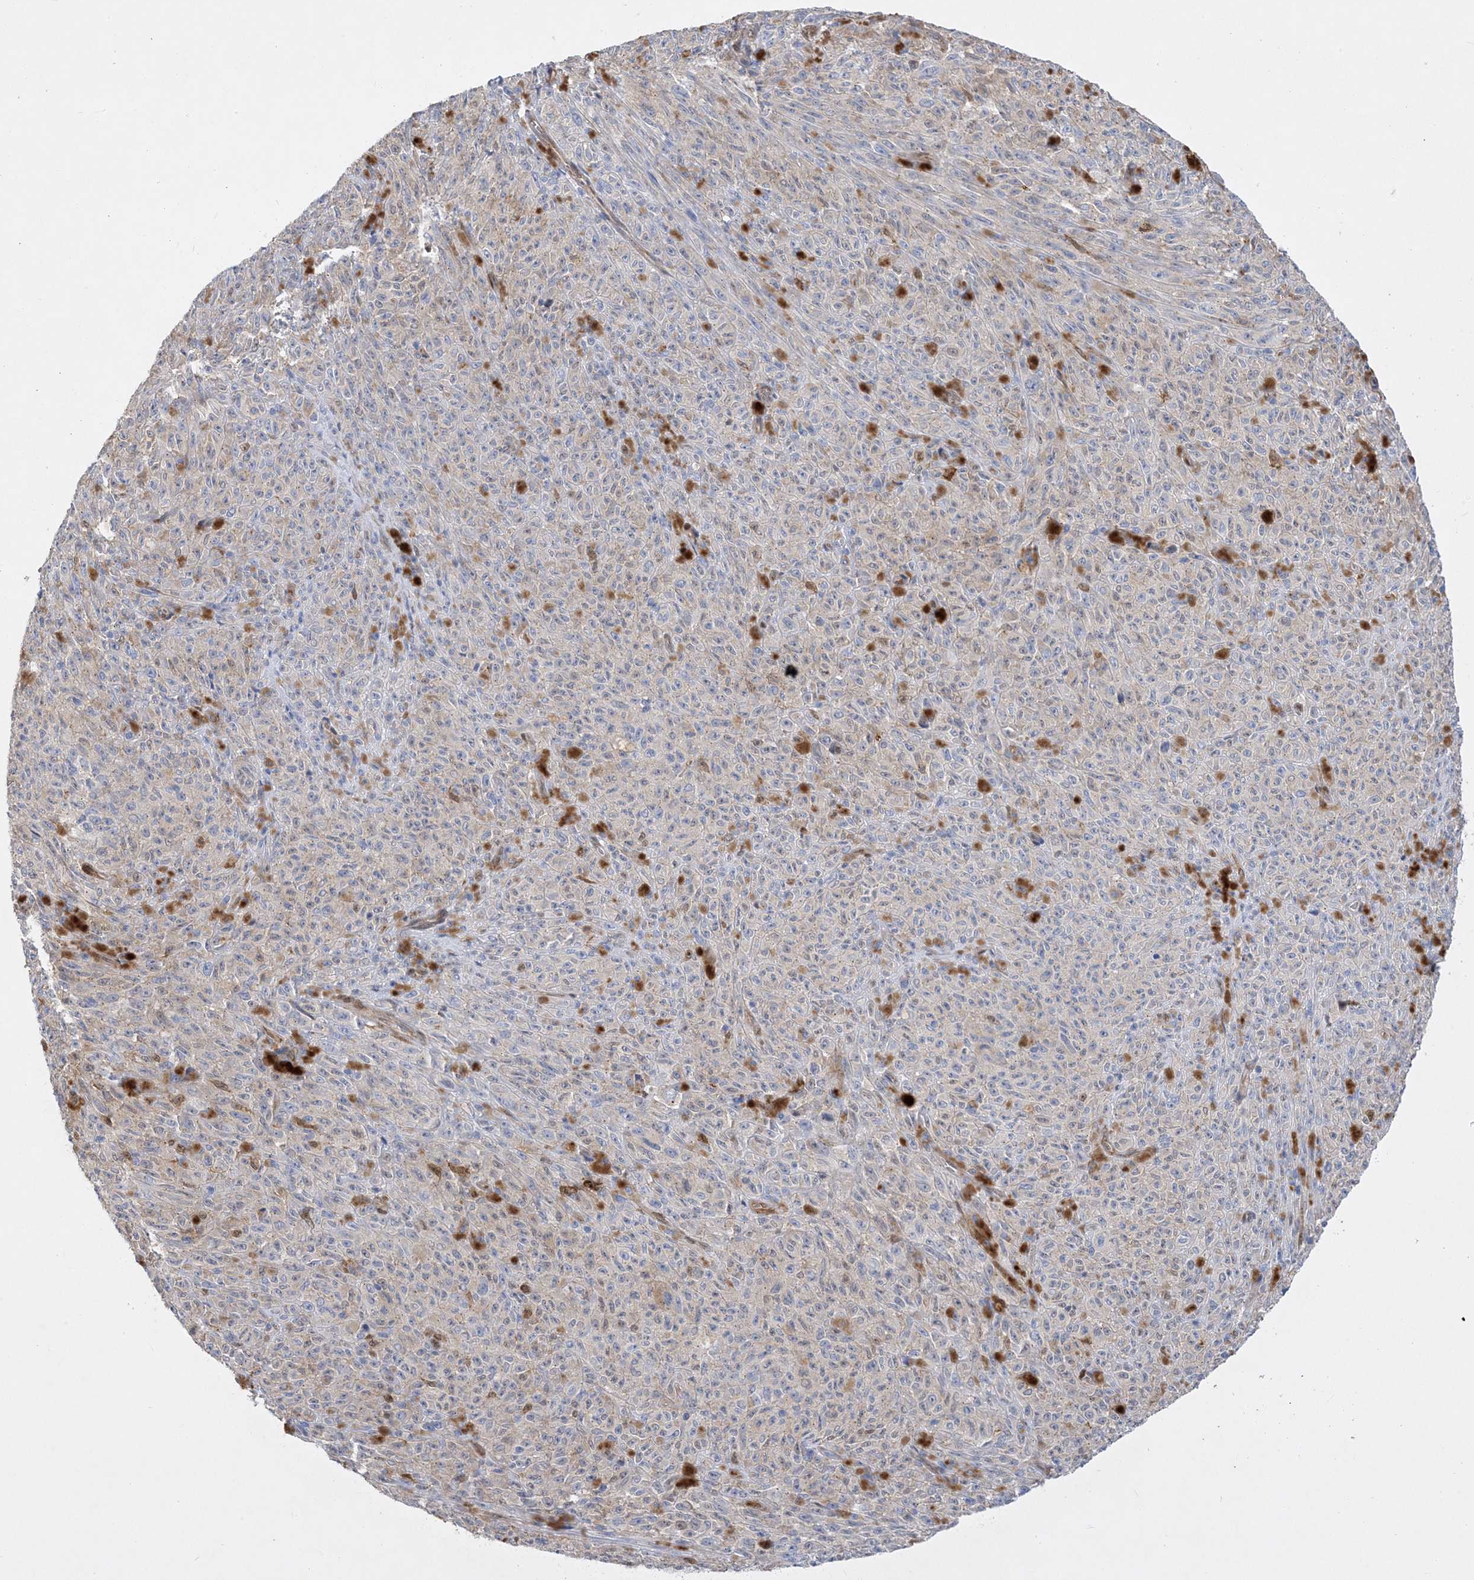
{"staining": {"intensity": "negative", "quantity": "none", "location": "none"}, "tissue": "melanoma", "cell_type": "Tumor cells", "image_type": "cancer", "snomed": [{"axis": "morphology", "description": "Malignant melanoma, NOS"}, {"axis": "topography", "description": "Skin"}], "caption": "This is an IHC histopathology image of human malignant melanoma. There is no expression in tumor cells.", "gene": "RBMS3", "patient": {"sex": "female", "age": 82}}